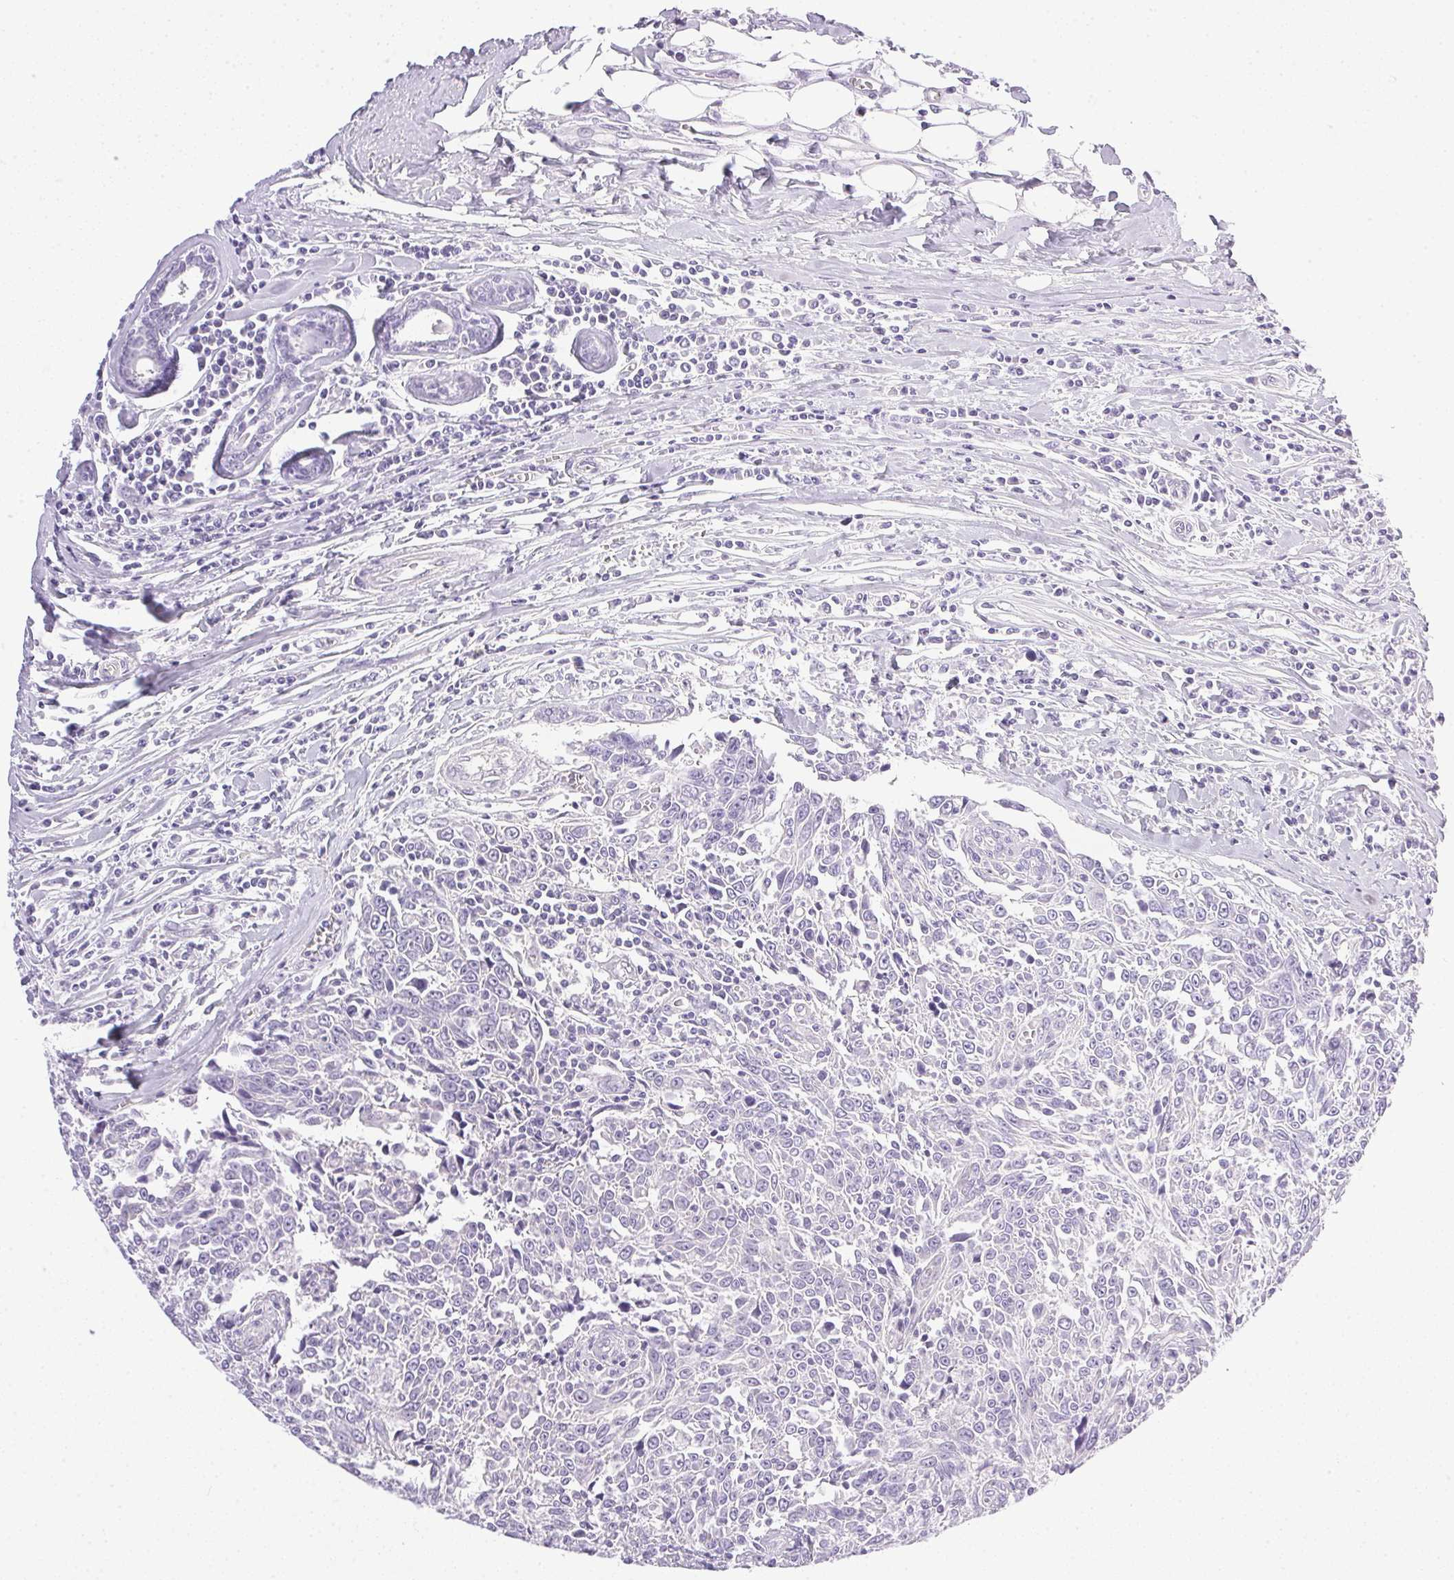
{"staining": {"intensity": "negative", "quantity": "none", "location": "none"}, "tissue": "breast cancer", "cell_type": "Tumor cells", "image_type": "cancer", "snomed": [{"axis": "morphology", "description": "Duct carcinoma"}, {"axis": "topography", "description": "Breast"}], "caption": "IHC of breast cancer (infiltrating ductal carcinoma) demonstrates no expression in tumor cells. (DAB immunohistochemistry (IHC) with hematoxylin counter stain).", "gene": "ATP6V0A4", "patient": {"sex": "female", "age": 50}}